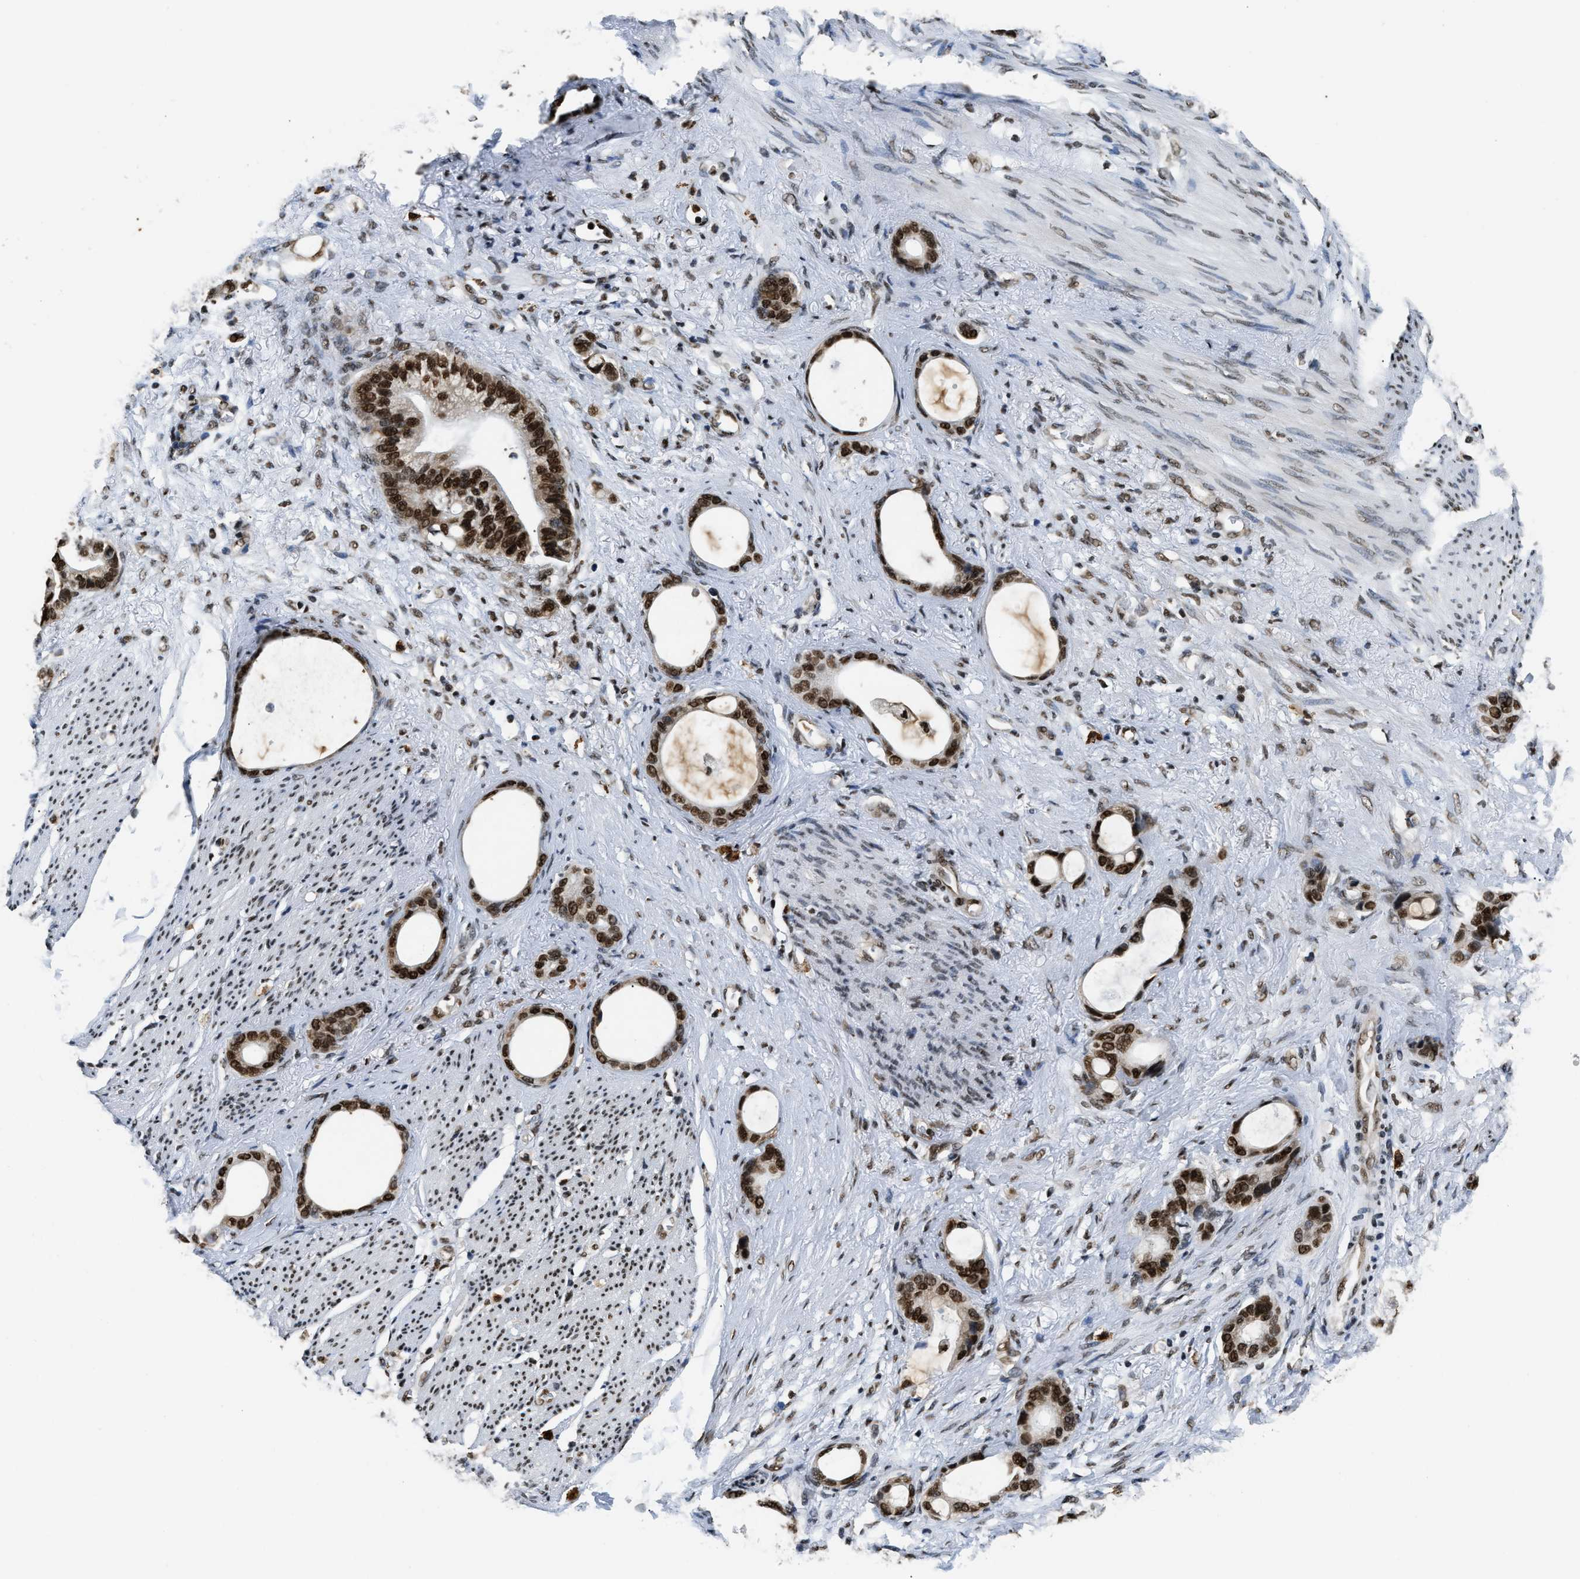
{"staining": {"intensity": "strong", "quantity": ">75%", "location": "nuclear"}, "tissue": "stomach cancer", "cell_type": "Tumor cells", "image_type": "cancer", "snomed": [{"axis": "morphology", "description": "Adenocarcinoma, NOS"}, {"axis": "topography", "description": "Stomach"}], "caption": "A brown stain shows strong nuclear expression of a protein in human stomach cancer tumor cells. The staining was performed using DAB to visualize the protein expression in brown, while the nuclei were stained in blue with hematoxylin (Magnification: 20x).", "gene": "CCNDBP1", "patient": {"sex": "female", "age": 75}}